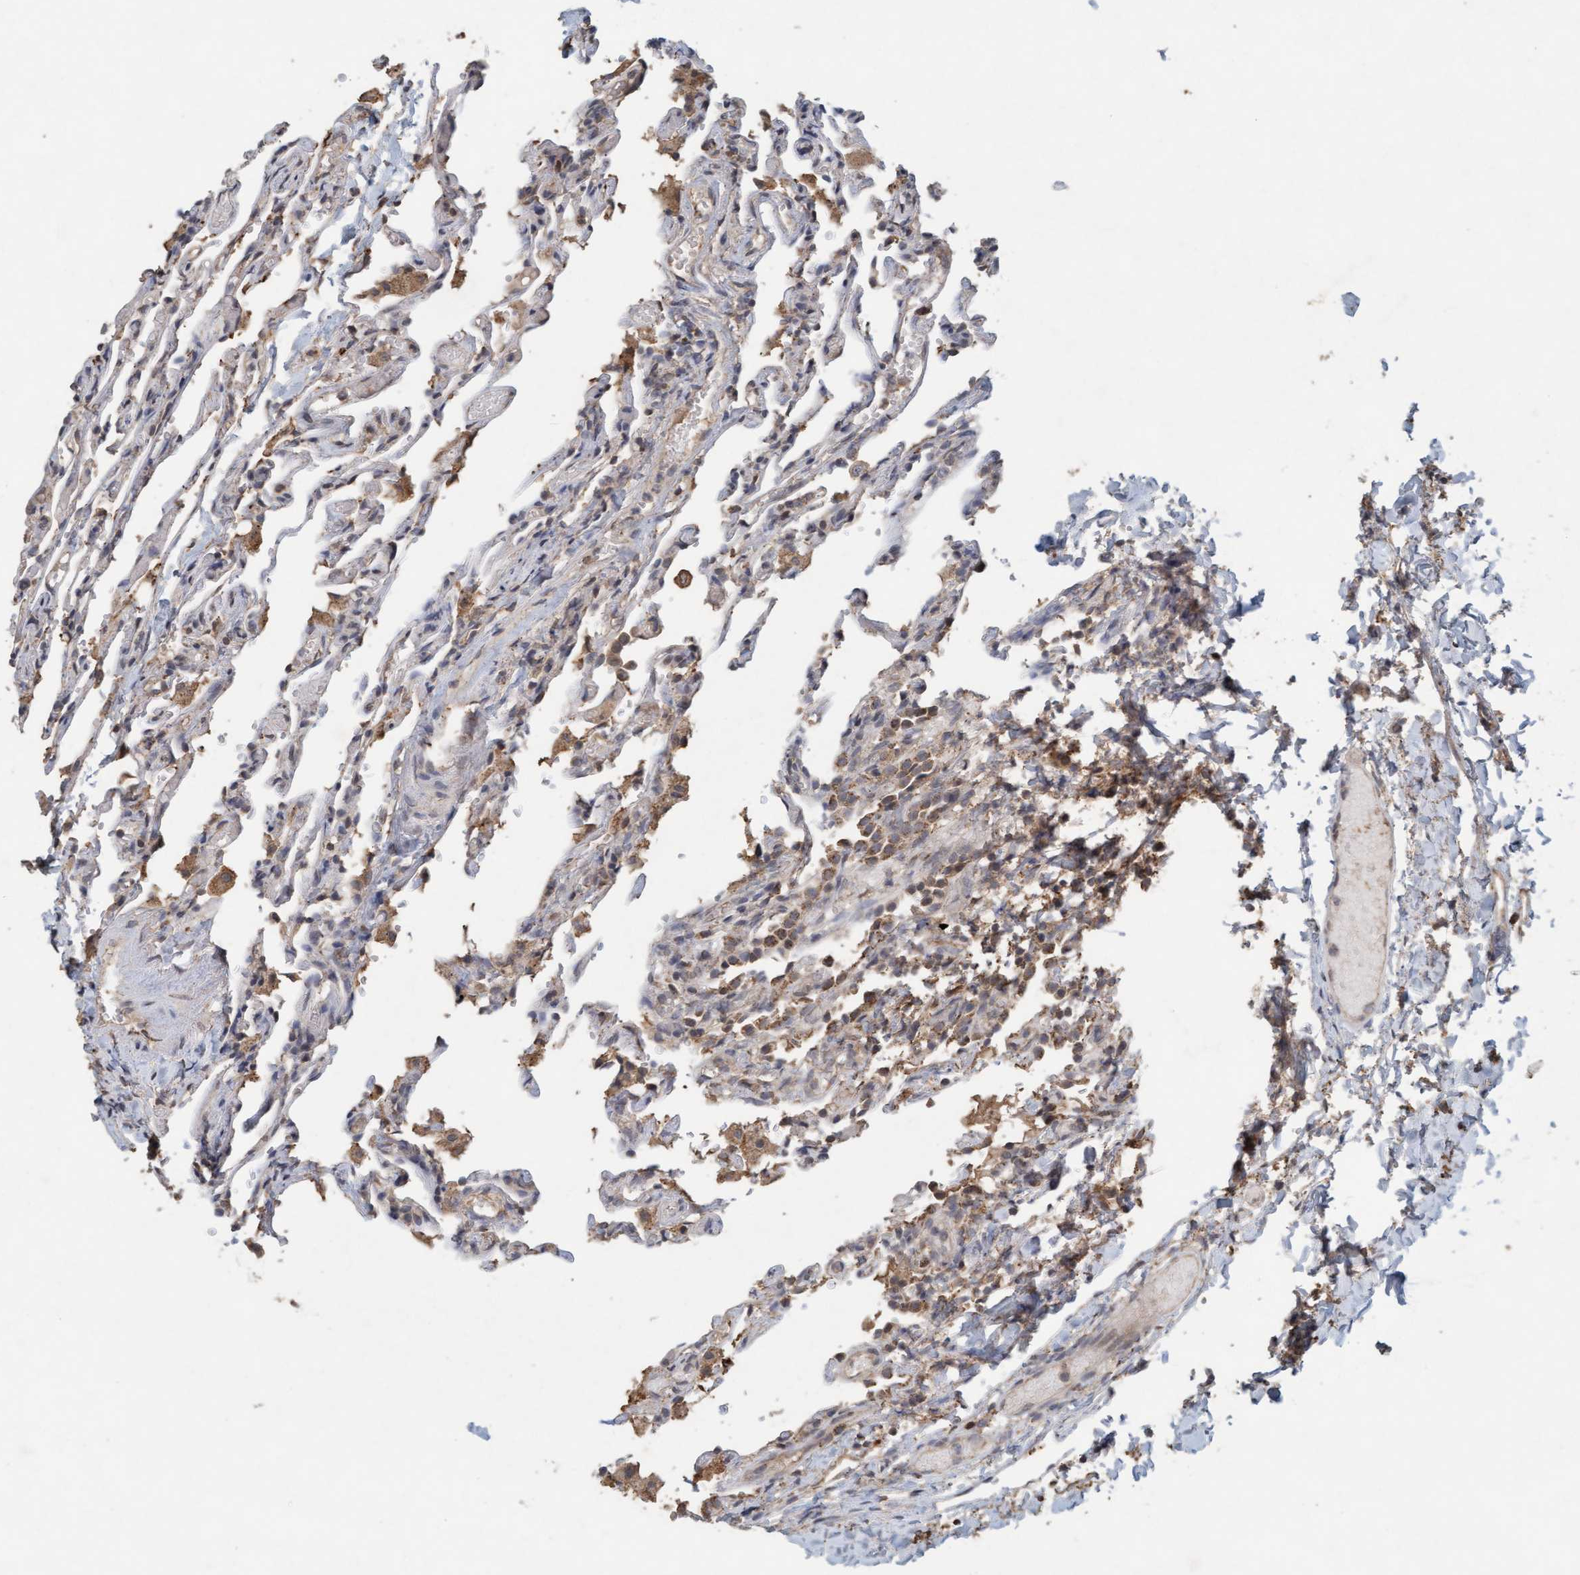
{"staining": {"intensity": "weak", "quantity": "<25%", "location": "cytoplasmic/membranous"}, "tissue": "lung", "cell_type": "Alveolar cells", "image_type": "normal", "snomed": [{"axis": "morphology", "description": "Normal tissue, NOS"}, {"axis": "topography", "description": "Lung"}], "caption": "Immunohistochemistry (IHC) image of benign lung stained for a protein (brown), which shows no staining in alveolar cells. (Brightfield microscopy of DAB immunohistochemistry at high magnification).", "gene": "VSIG8", "patient": {"sex": "male", "age": 21}}